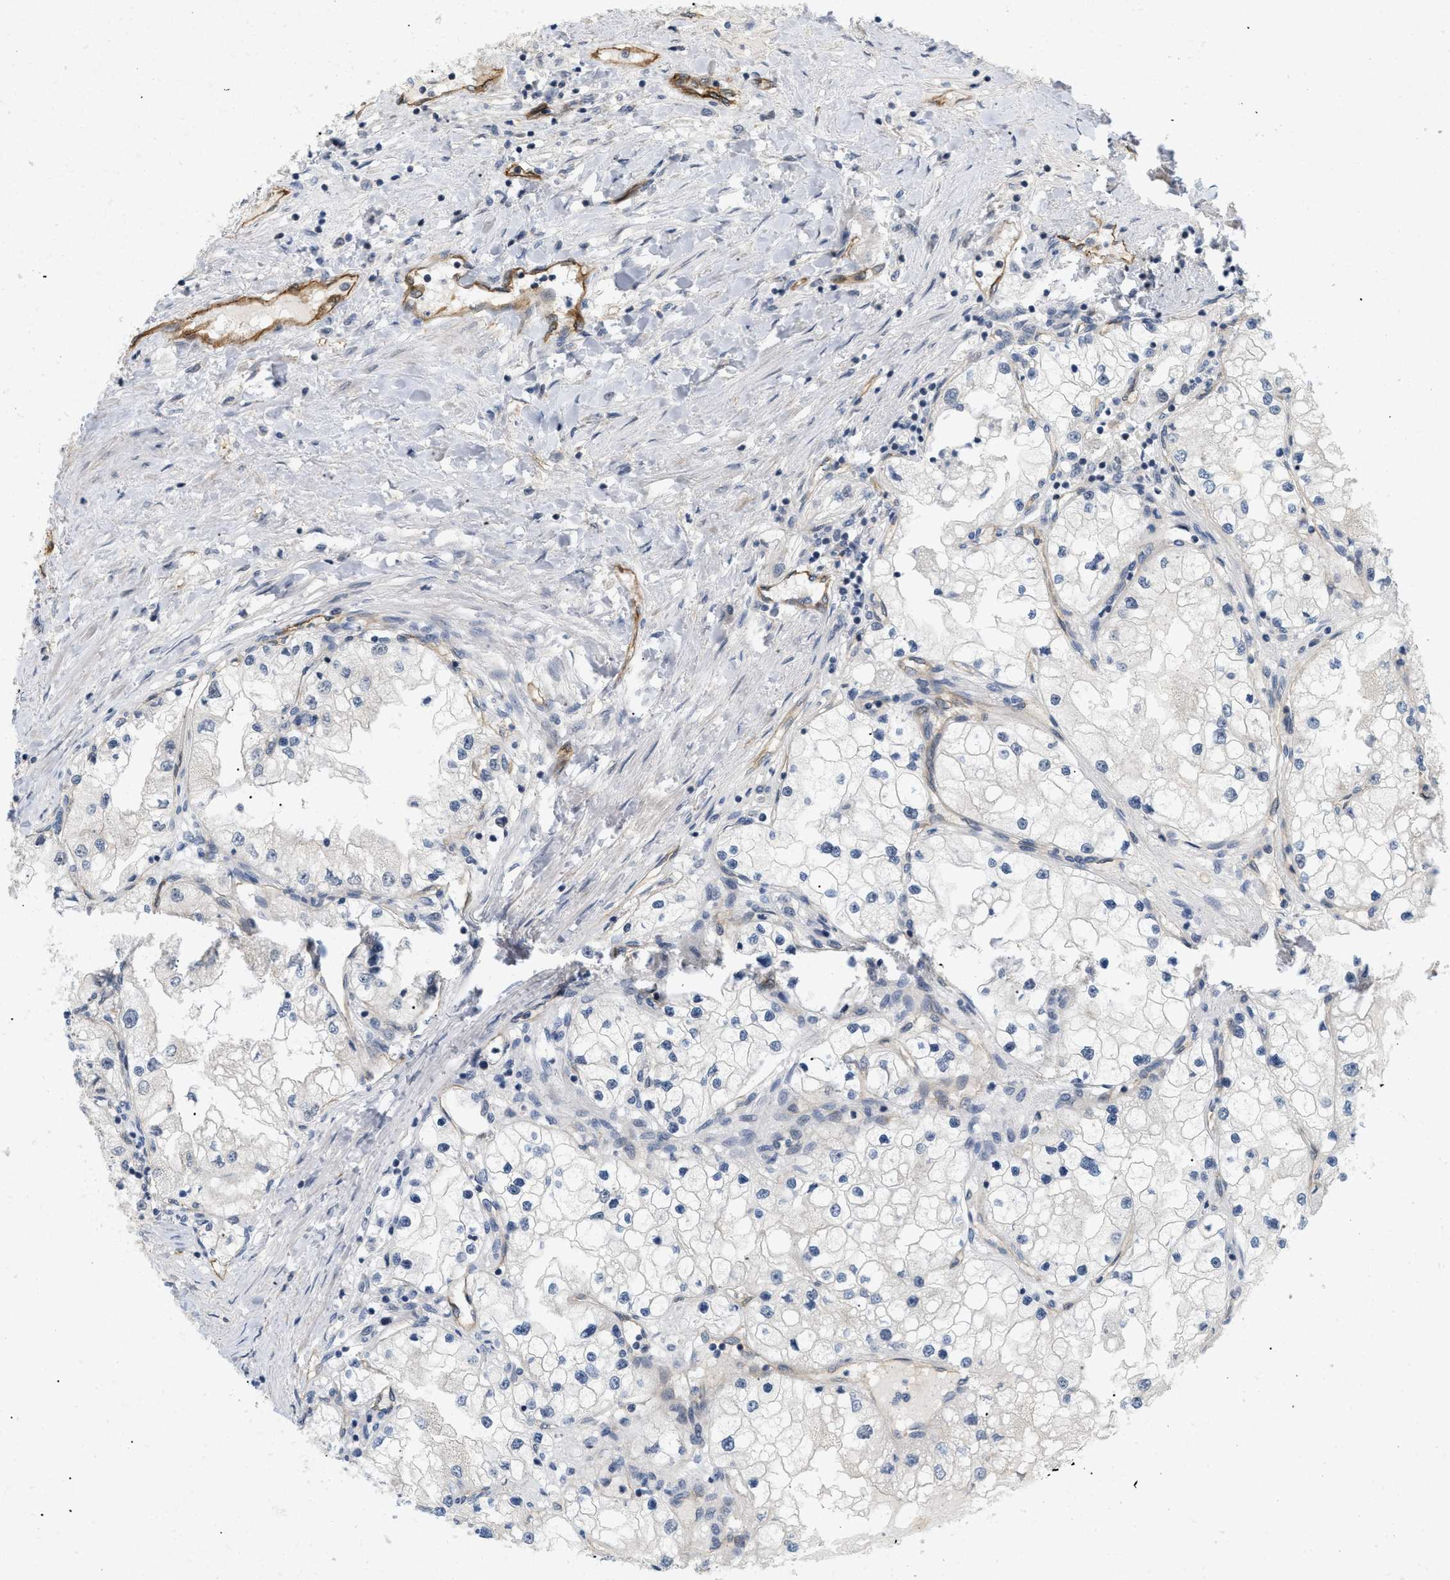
{"staining": {"intensity": "negative", "quantity": "none", "location": "none"}, "tissue": "renal cancer", "cell_type": "Tumor cells", "image_type": "cancer", "snomed": [{"axis": "morphology", "description": "Adenocarcinoma, NOS"}, {"axis": "topography", "description": "Kidney"}], "caption": "The histopathology image exhibits no staining of tumor cells in renal adenocarcinoma.", "gene": "PALMD", "patient": {"sex": "male", "age": 68}}